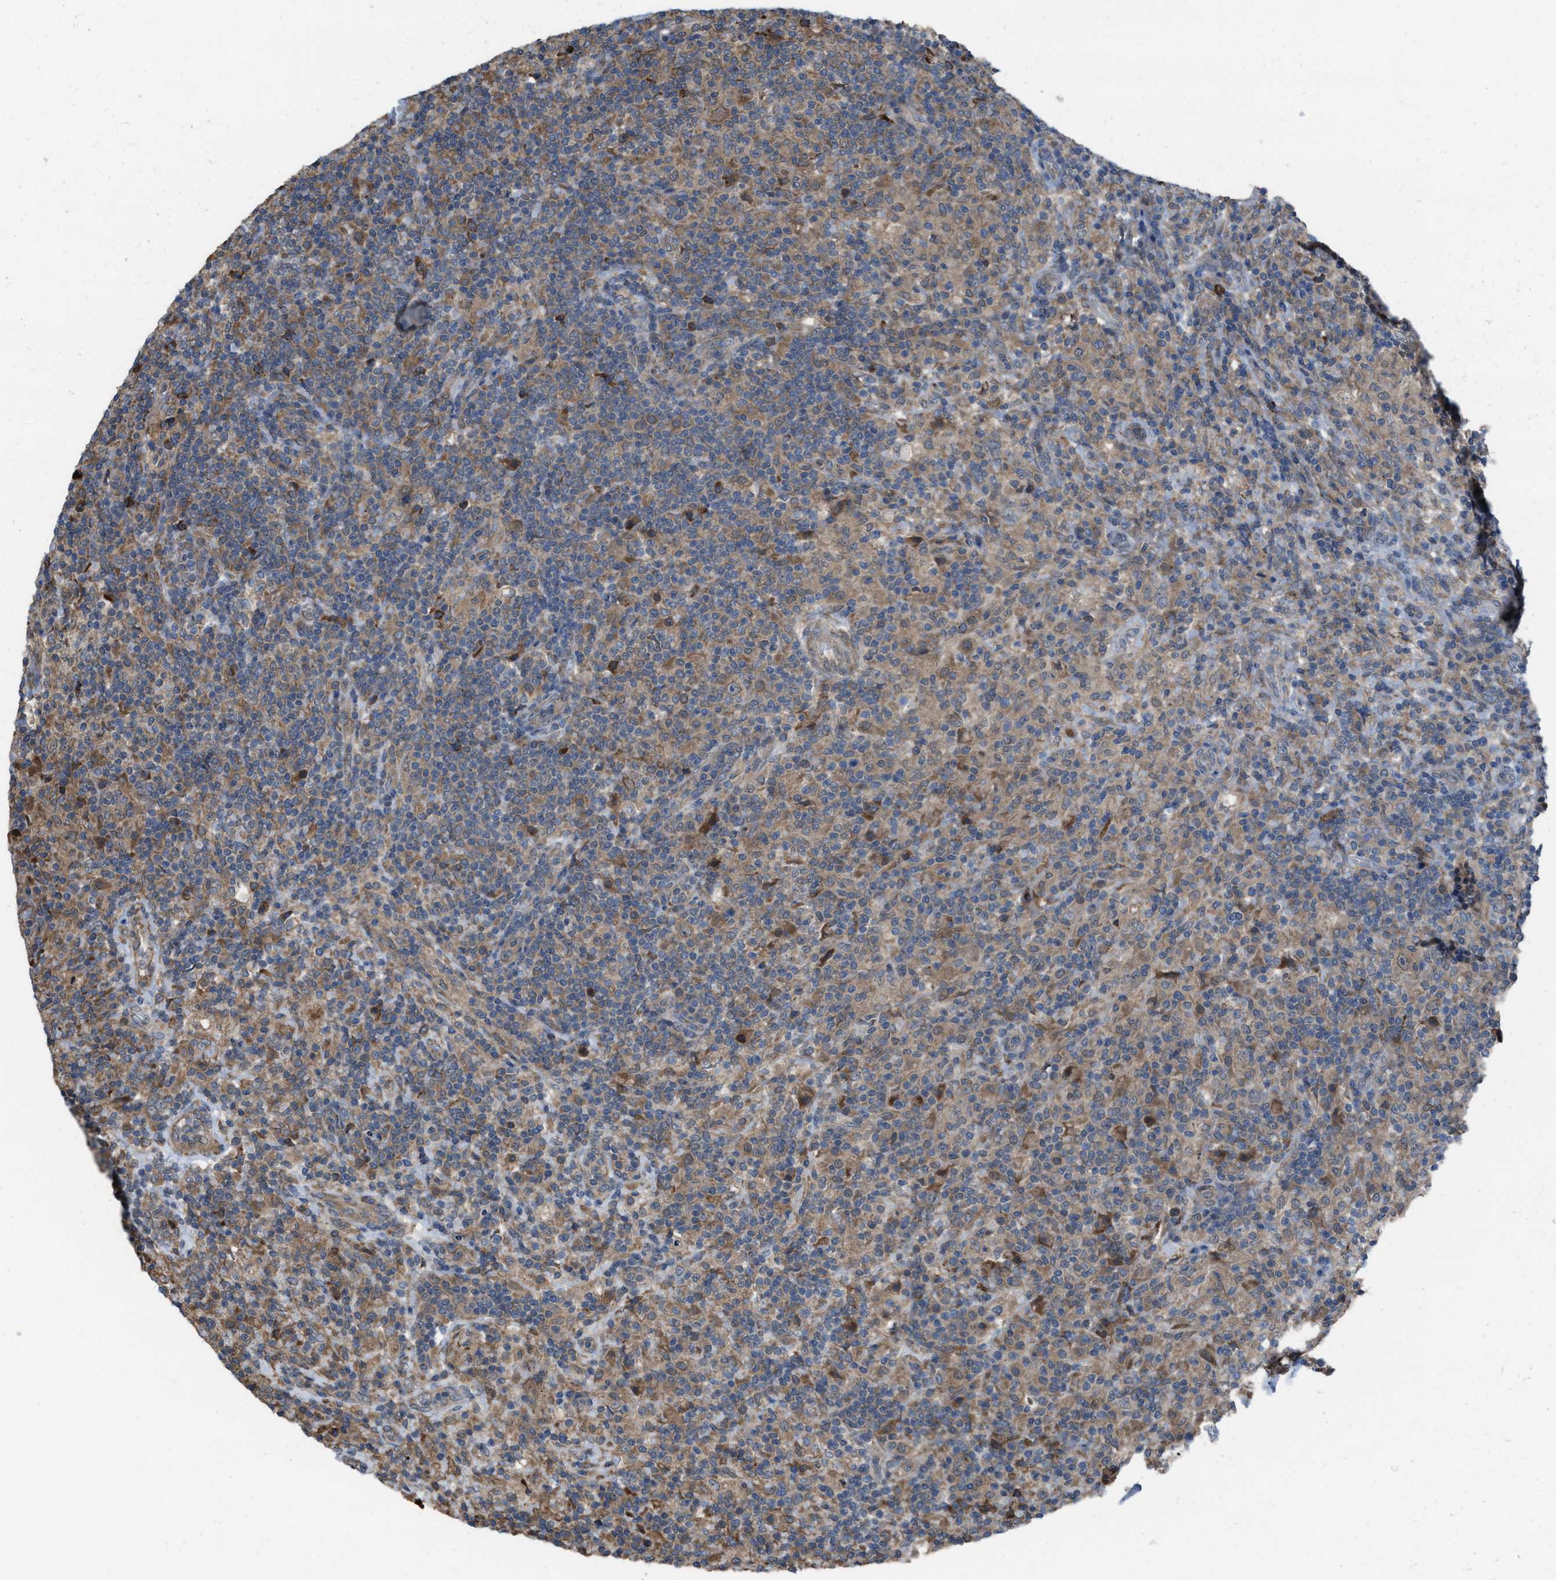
{"staining": {"intensity": "weak", "quantity": "25%-75%", "location": "cytoplasmic/membranous"}, "tissue": "lymphoma", "cell_type": "Tumor cells", "image_type": "cancer", "snomed": [{"axis": "morphology", "description": "Hodgkin's disease, NOS"}, {"axis": "topography", "description": "Lymph node"}], "caption": "Protein analysis of Hodgkin's disease tissue reveals weak cytoplasmic/membranous expression in approximately 25%-75% of tumor cells.", "gene": "PLAA", "patient": {"sex": "male", "age": 70}}